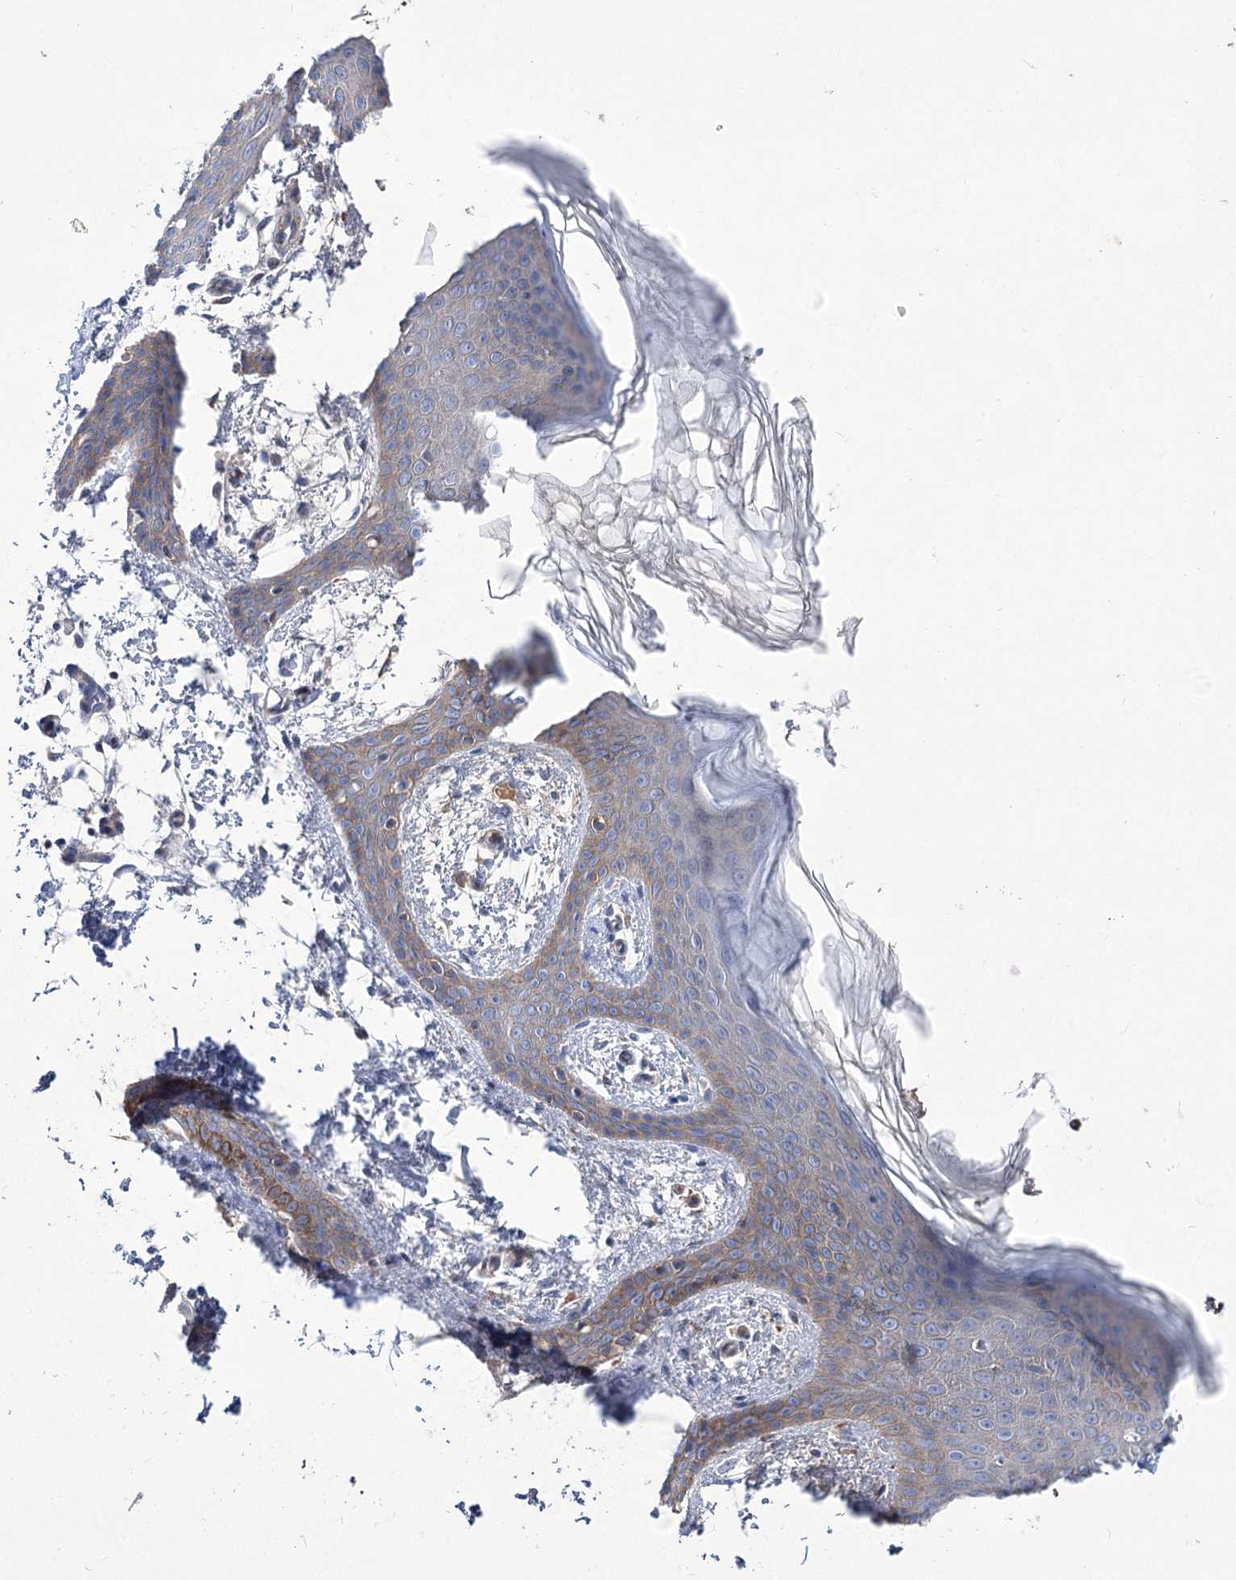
{"staining": {"intensity": "negative", "quantity": "none", "location": "none"}, "tissue": "skin", "cell_type": "Fibroblasts", "image_type": "normal", "snomed": [{"axis": "morphology", "description": "Normal tissue, NOS"}, {"axis": "topography", "description": "Skin"}], "caption": "High magnification brightfield microscopy of normal skin stained with DAB (3,3'-diaminobenzidine) (brown) and counterstained with hematoxylin (blue): fibroblasts show no significant staining. (Immunohistochemistry, brightfield microscopy, high magnification).", "gene": "CEP164", "patient": {"sex": "male", "age": 36}}